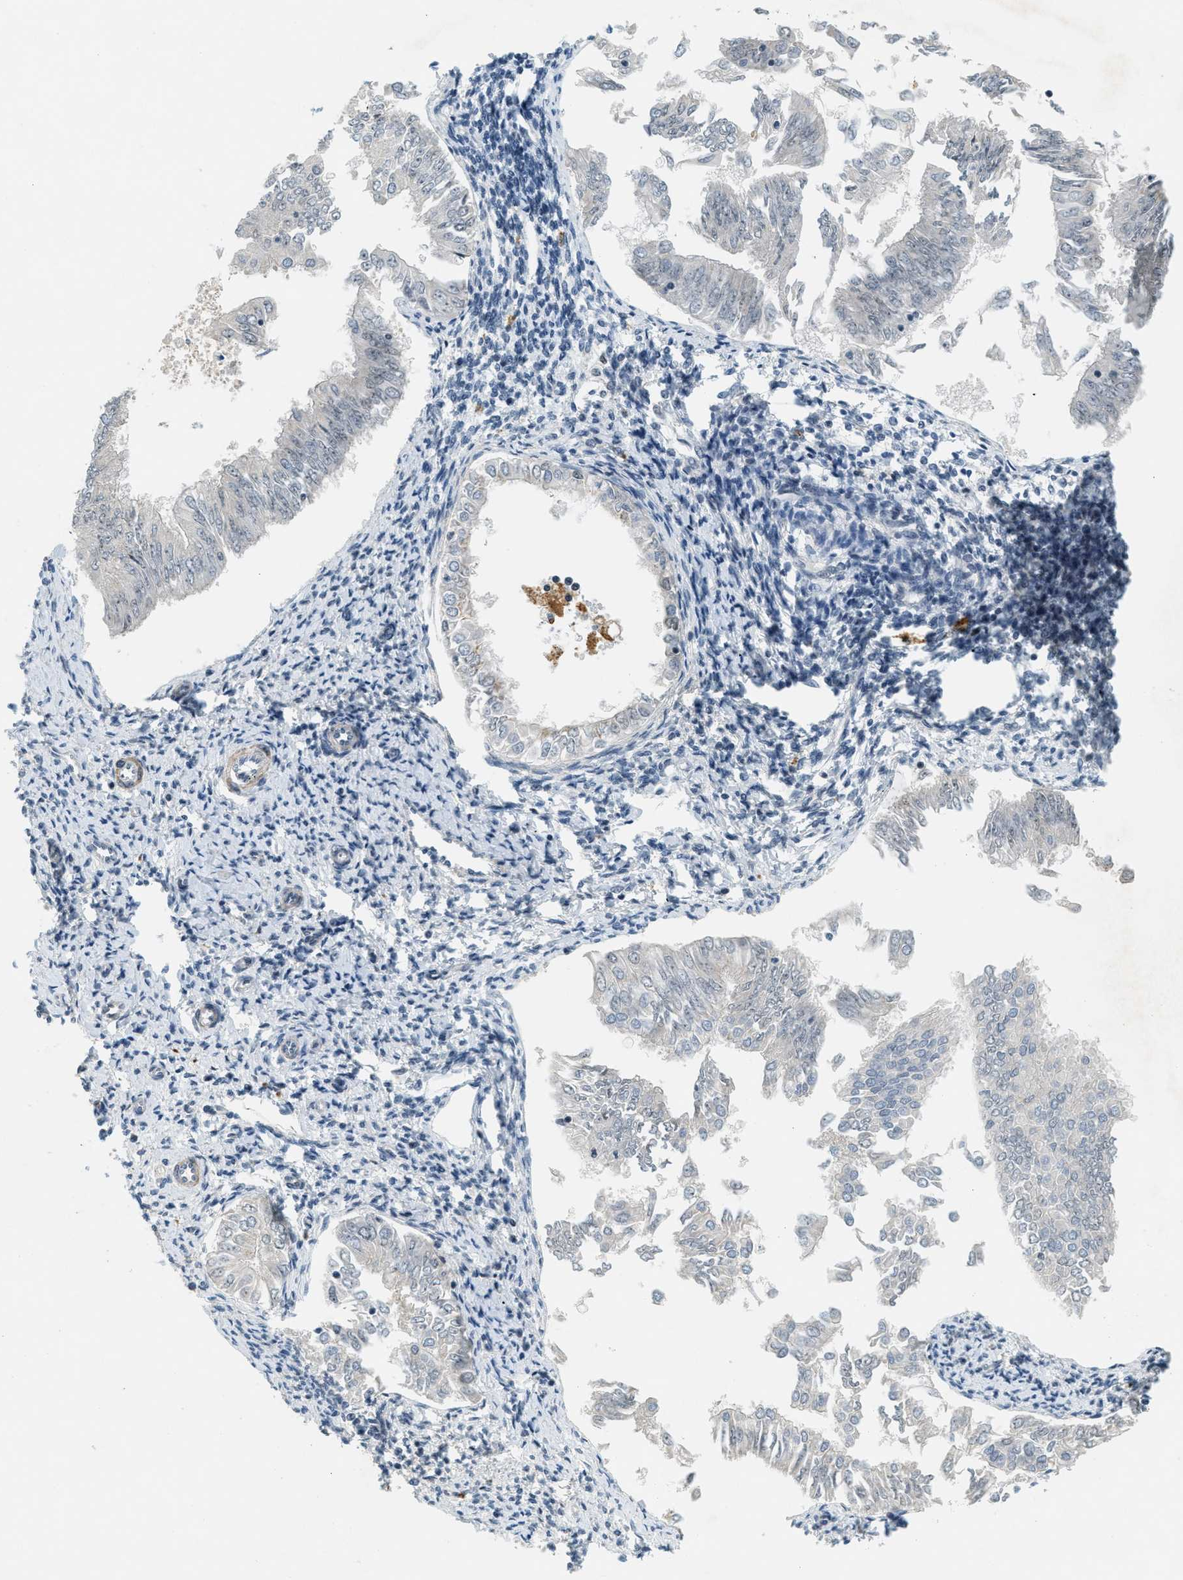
{"staining": {"intensity": "weak", "quantity": "<25%", "location": "nuclear"}, "tissue": "endometrial cancer", "cell_type": "Tumor cells", "image_type": "cancer", "snomed": [{"axis": "morphology", "description": "Adenocarcinoma, NOS"}, {"axis": "topography", "description": "Endometrium"}], "caption": "Immunohistochemical staining of human endometrial cancer reveals no significant positivity in tumor cells. (DAB (3,3'-diaminobenzidine) immunohistochemistry (IHC), high magnification).", "gene": "DDX47", "patient": {"sex": "female", "age": 53}}